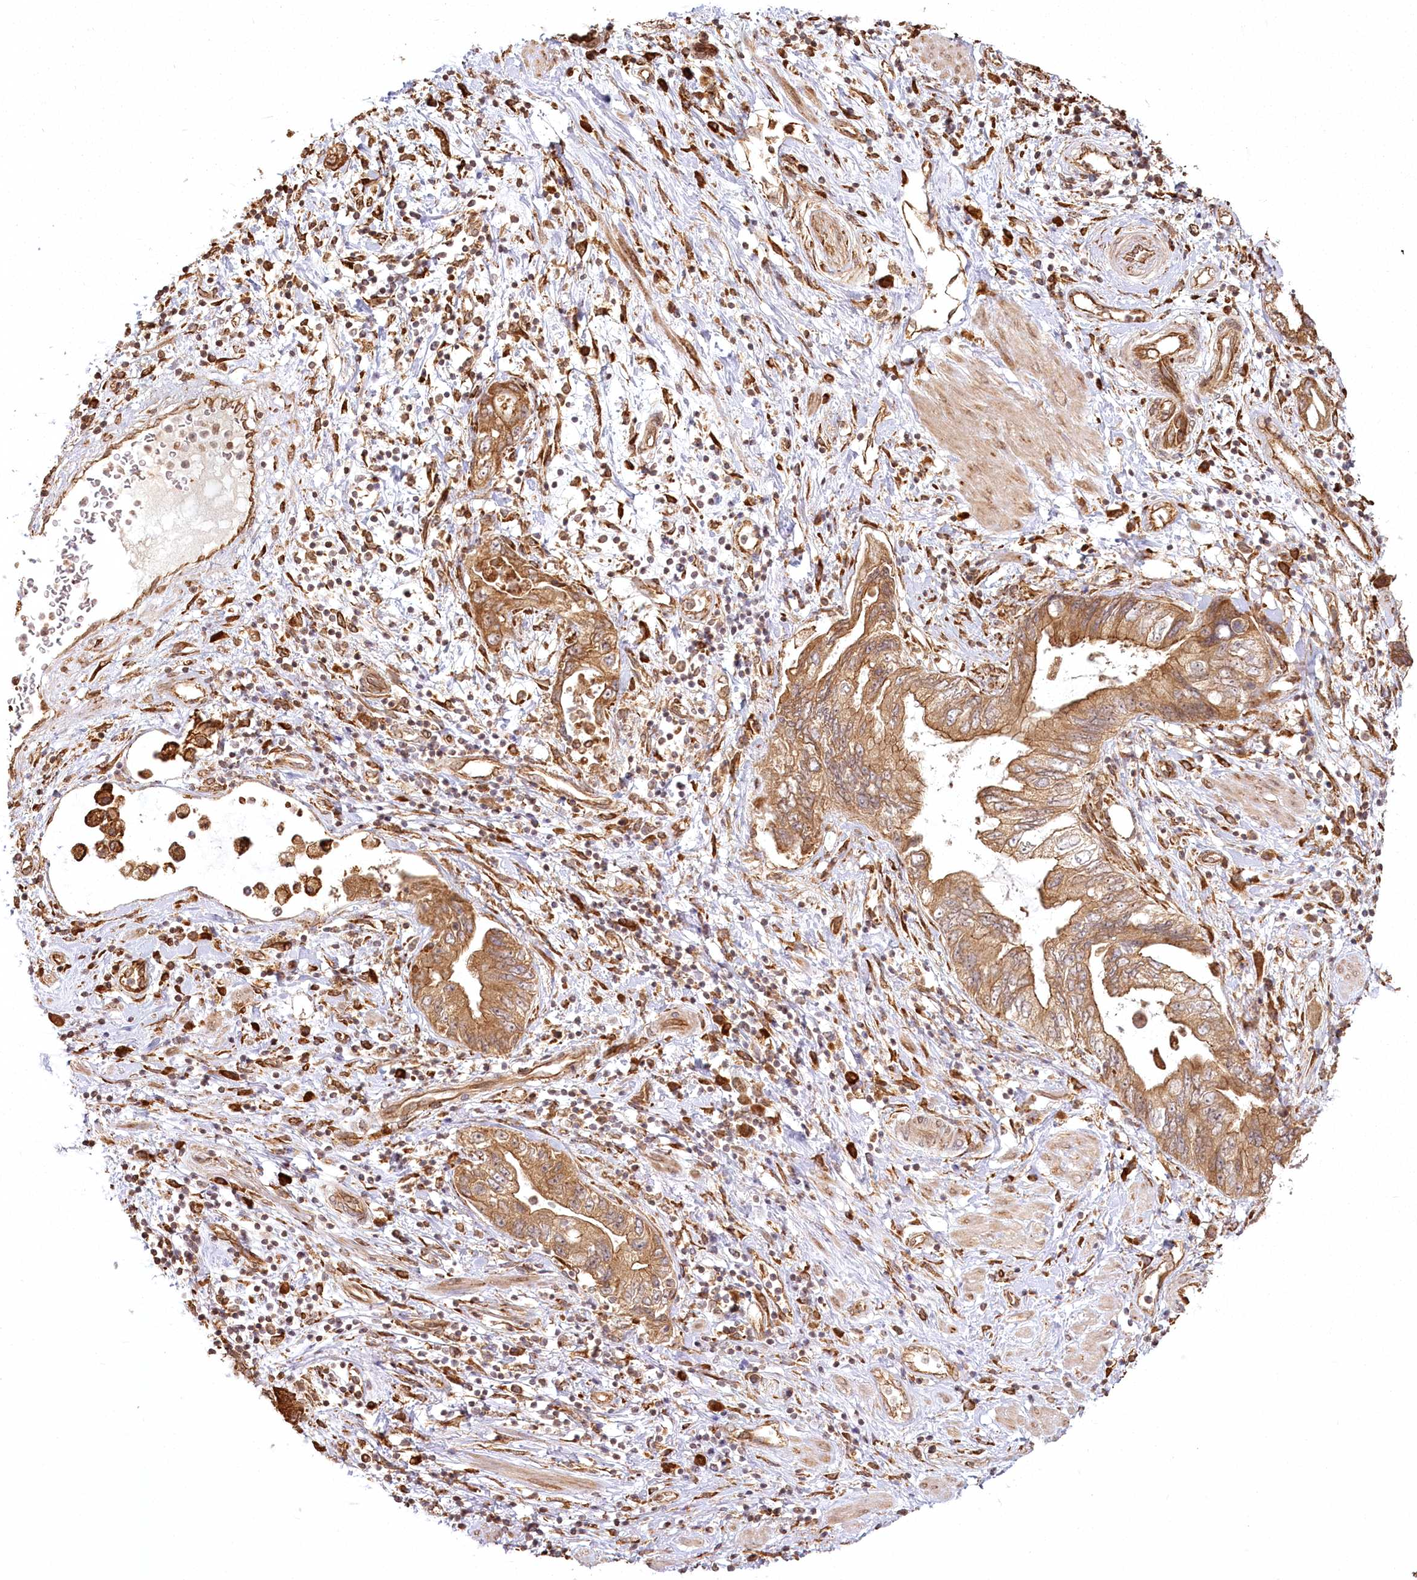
{"staining": {"intensity": "moderate", "quantity": ">75%", "location": "cytoplasmic/membranous"}, "tissue": "pancreatic cancer", "cell_type": "Tumor cells", "image_type": "cancer", "snomed": [{"axis": "morphology", "description": "Adenocarcinoma, NOS"}, {"axis": "topography", "description": "Pancreas"}], "caption": "Pancreatic adenocarcinoma stained with IHC reveals moderate cytoplasmic/membranous positivity in about >75% of tumor cells. The protein of interest is shown in brown color, while the nuclei are stained blue.", "gene": "FAM13A", "patient": {"sex": "female", "age": 73}}